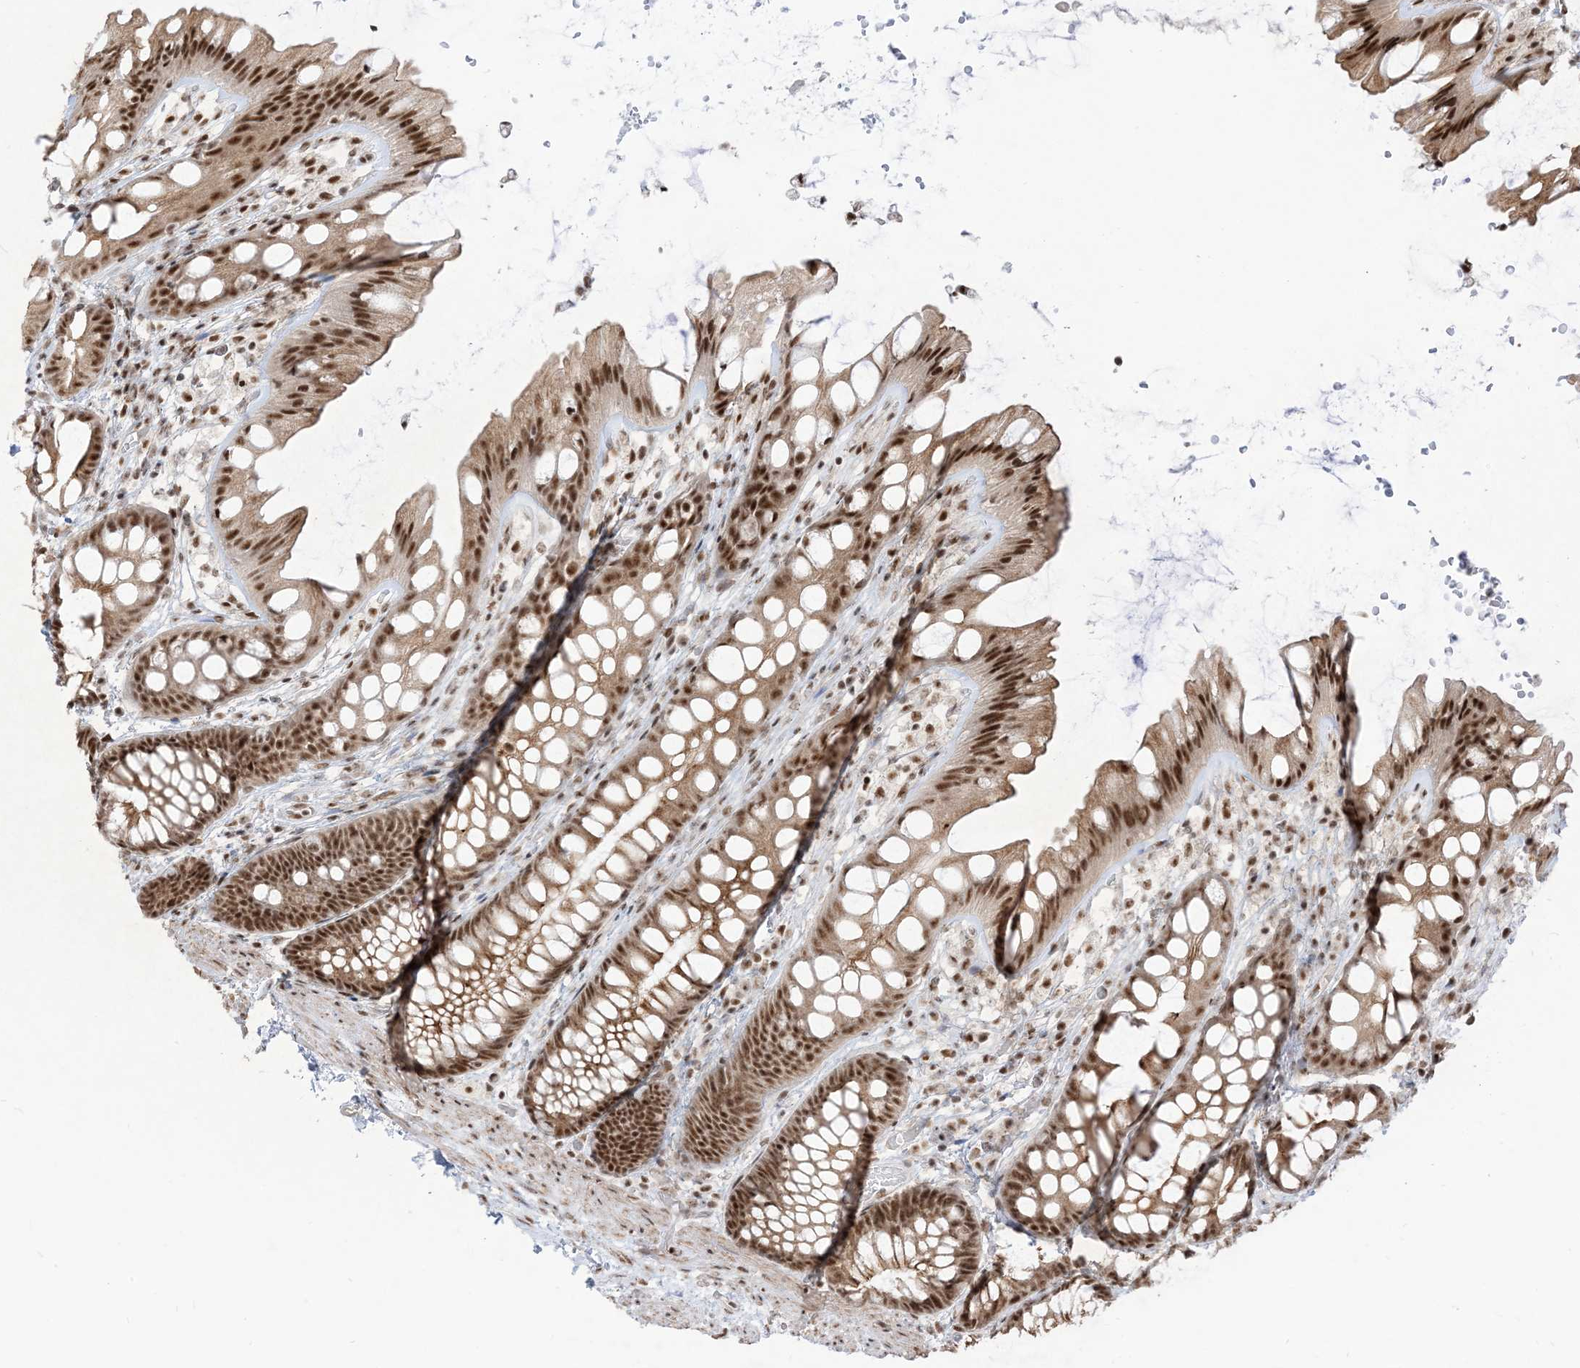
{"staining": {"intensity": "moderate", "quantity": ">75%", "location": "nuclear"}, "tissue": "colon", "cell_type": "Endothelial cells", "image_type": "normal", "snomed": [{"axis": "morphology", "description": "Normal tissue, NOS"}, {"axis": "topography", "description": "Colon"}], "caption": "Endothelial cells show medium levels of moderate nuclear positivity in about >75% of cells in benign human colon.", "gene": "ARGLU1", "patient": {"sex": "male", "age": 47}}